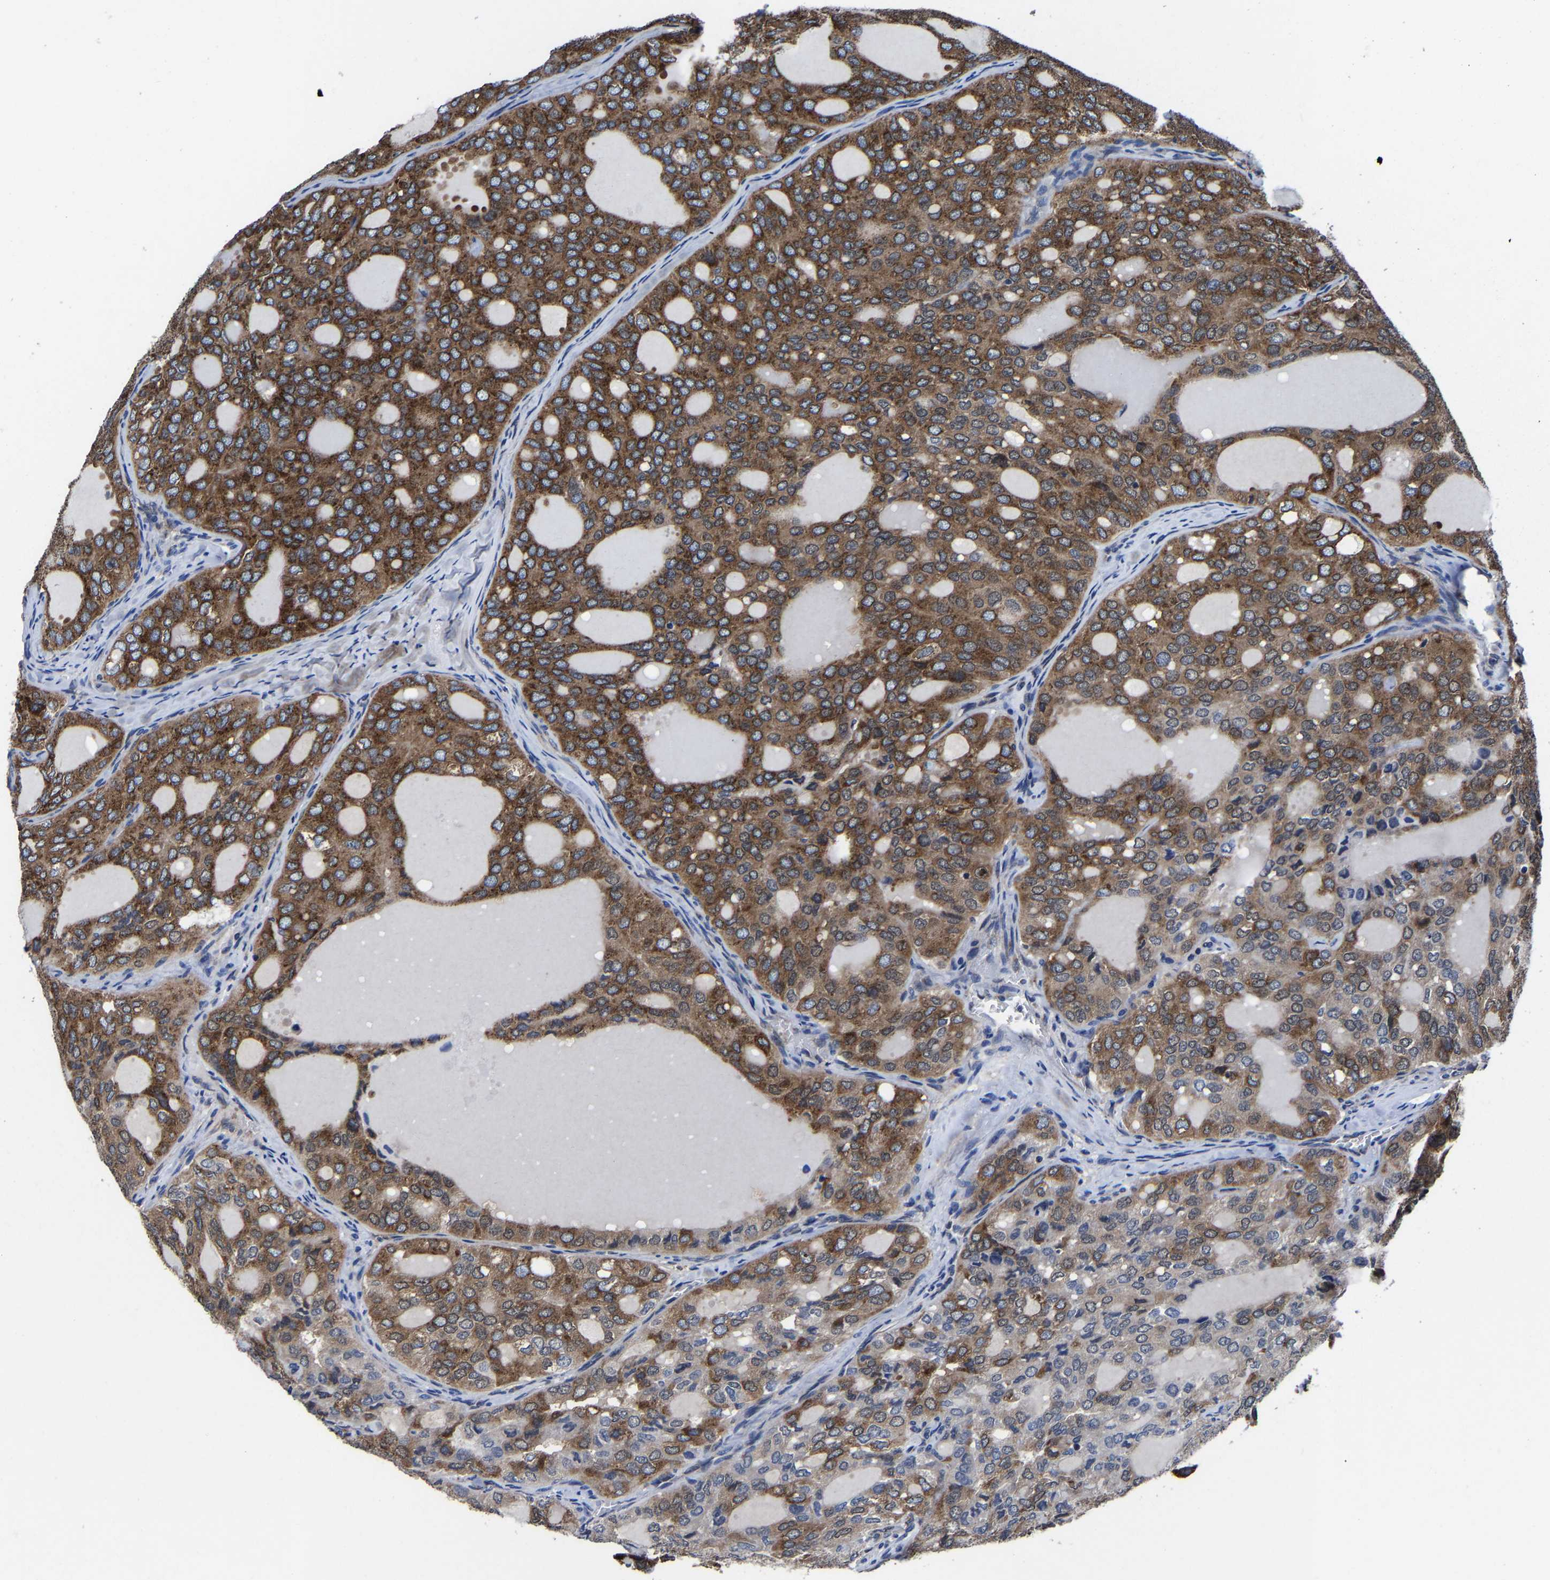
{"staining": {"intensity": "moderate", "quantity": "25%-75%", "location": "cytoplasmic/membranous"}, "tissue": "thyroid cancer", "cell_type": "Tumor cells", "image_type": "cancer", "snomed": [{"axis": "morphology", "description": "Follicular adenoma carcinoma, NOS"}, {"axis": "topography", "description": "Thyroid gland"}], "caption": "This micrograph demonstrates IHC staining of human thyroid cancer (follicular adenoma carcinoma), with medium moderate cytoplasmic/membranous staining in about 25%-75% of tumor cells.", "gene": "EBAG9", "patient": {"sex": "male", "age": 75}}